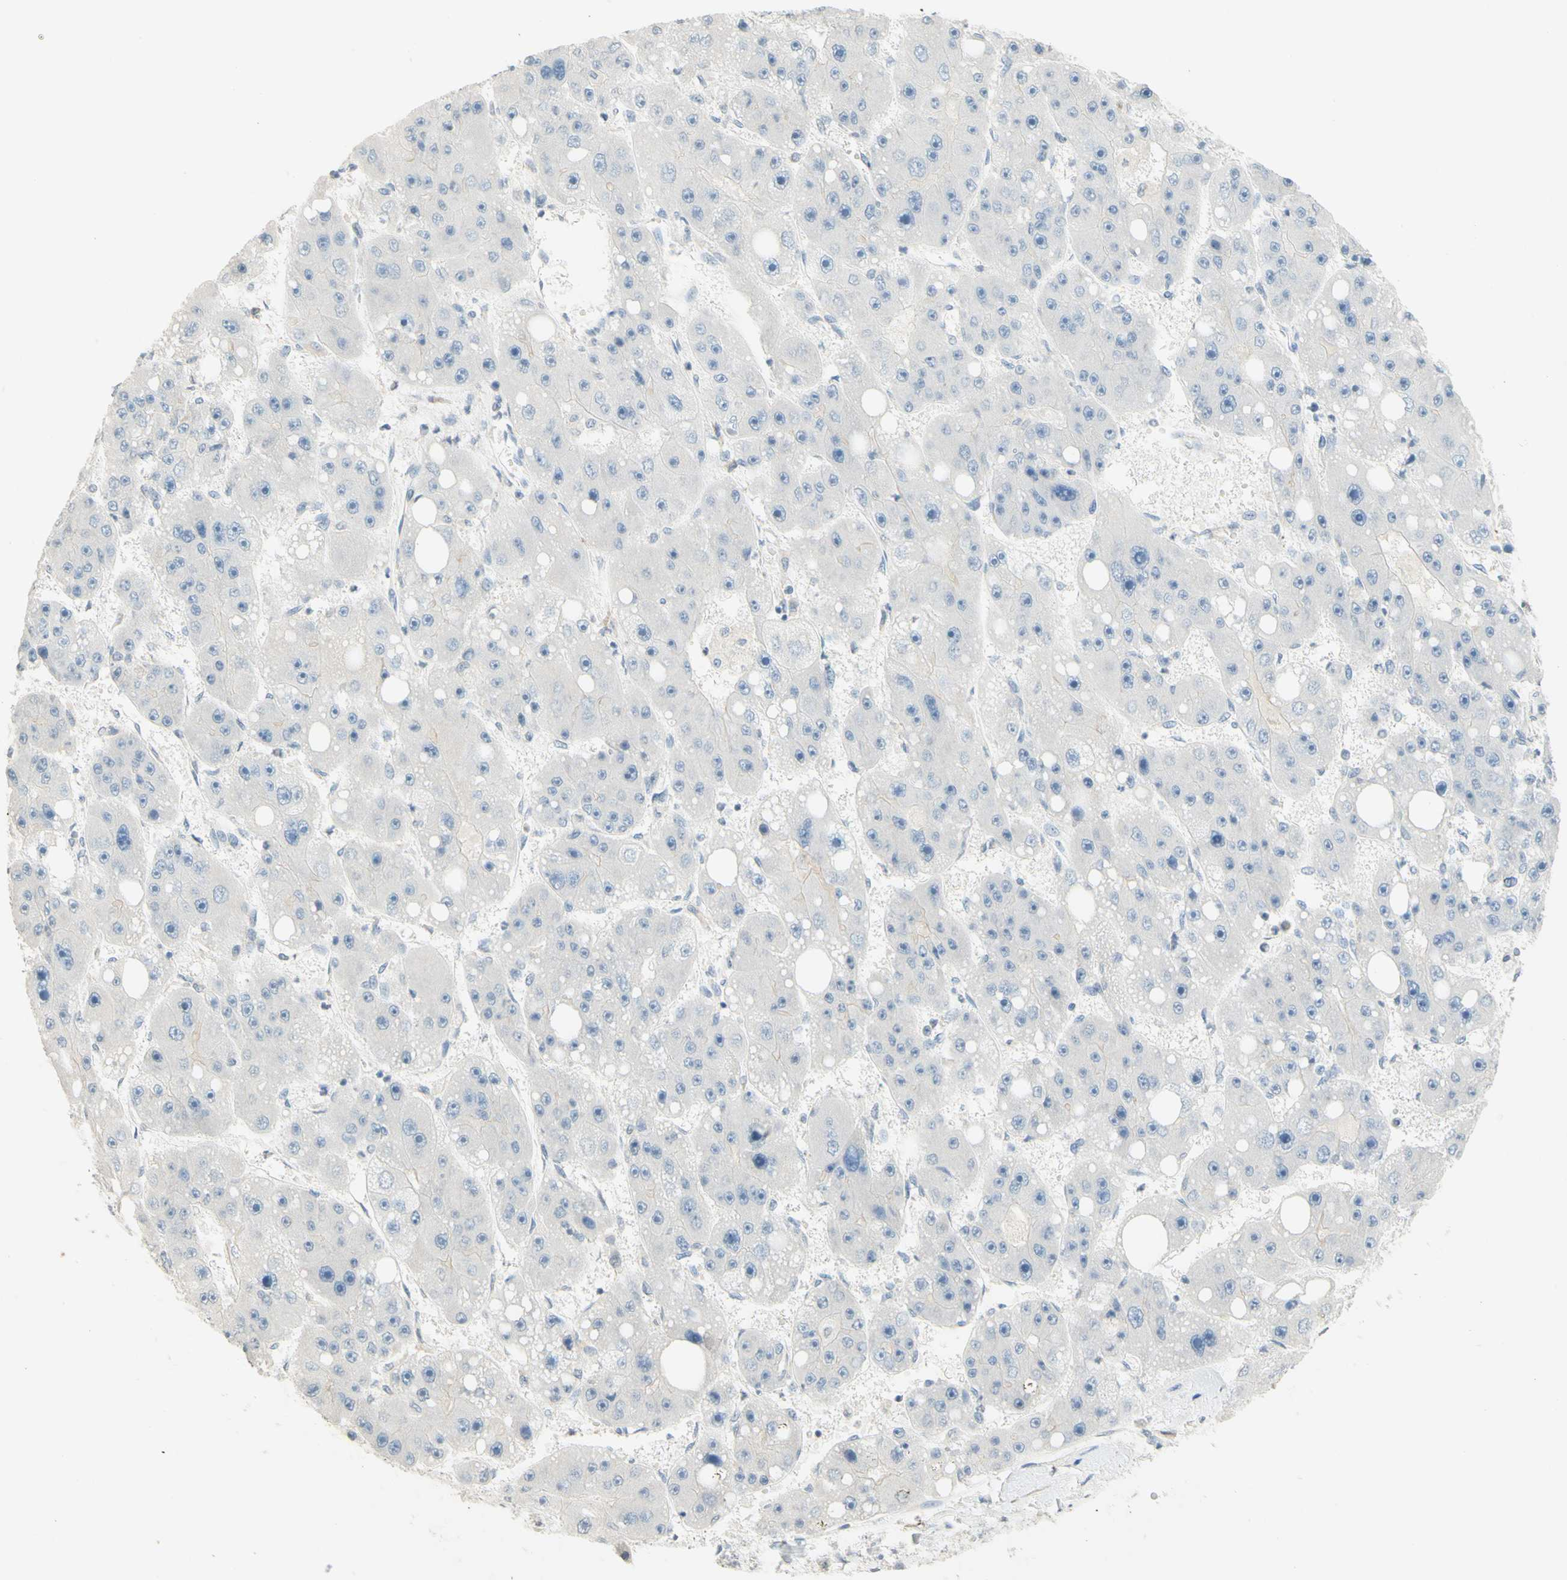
{"staining": {"intensity": "negative", "quantity": "none", "location": "none"}, "tissue": "liver cancer", "cell_type": "Tumor cells", "image_type": "cancer", "snomed": [{"axis": "morphology", "description": "Carcinoma, Hepatocellular, NOS"}, {"axis": "topography", "description": "Liver"}], "caption": "Hepatocellular carcinoma (liver) was stained to show a protein in brown. There is no significant positivity in tumor cells.", "gene": "MAG", "patient": {"sex": "female", "age": 61}}